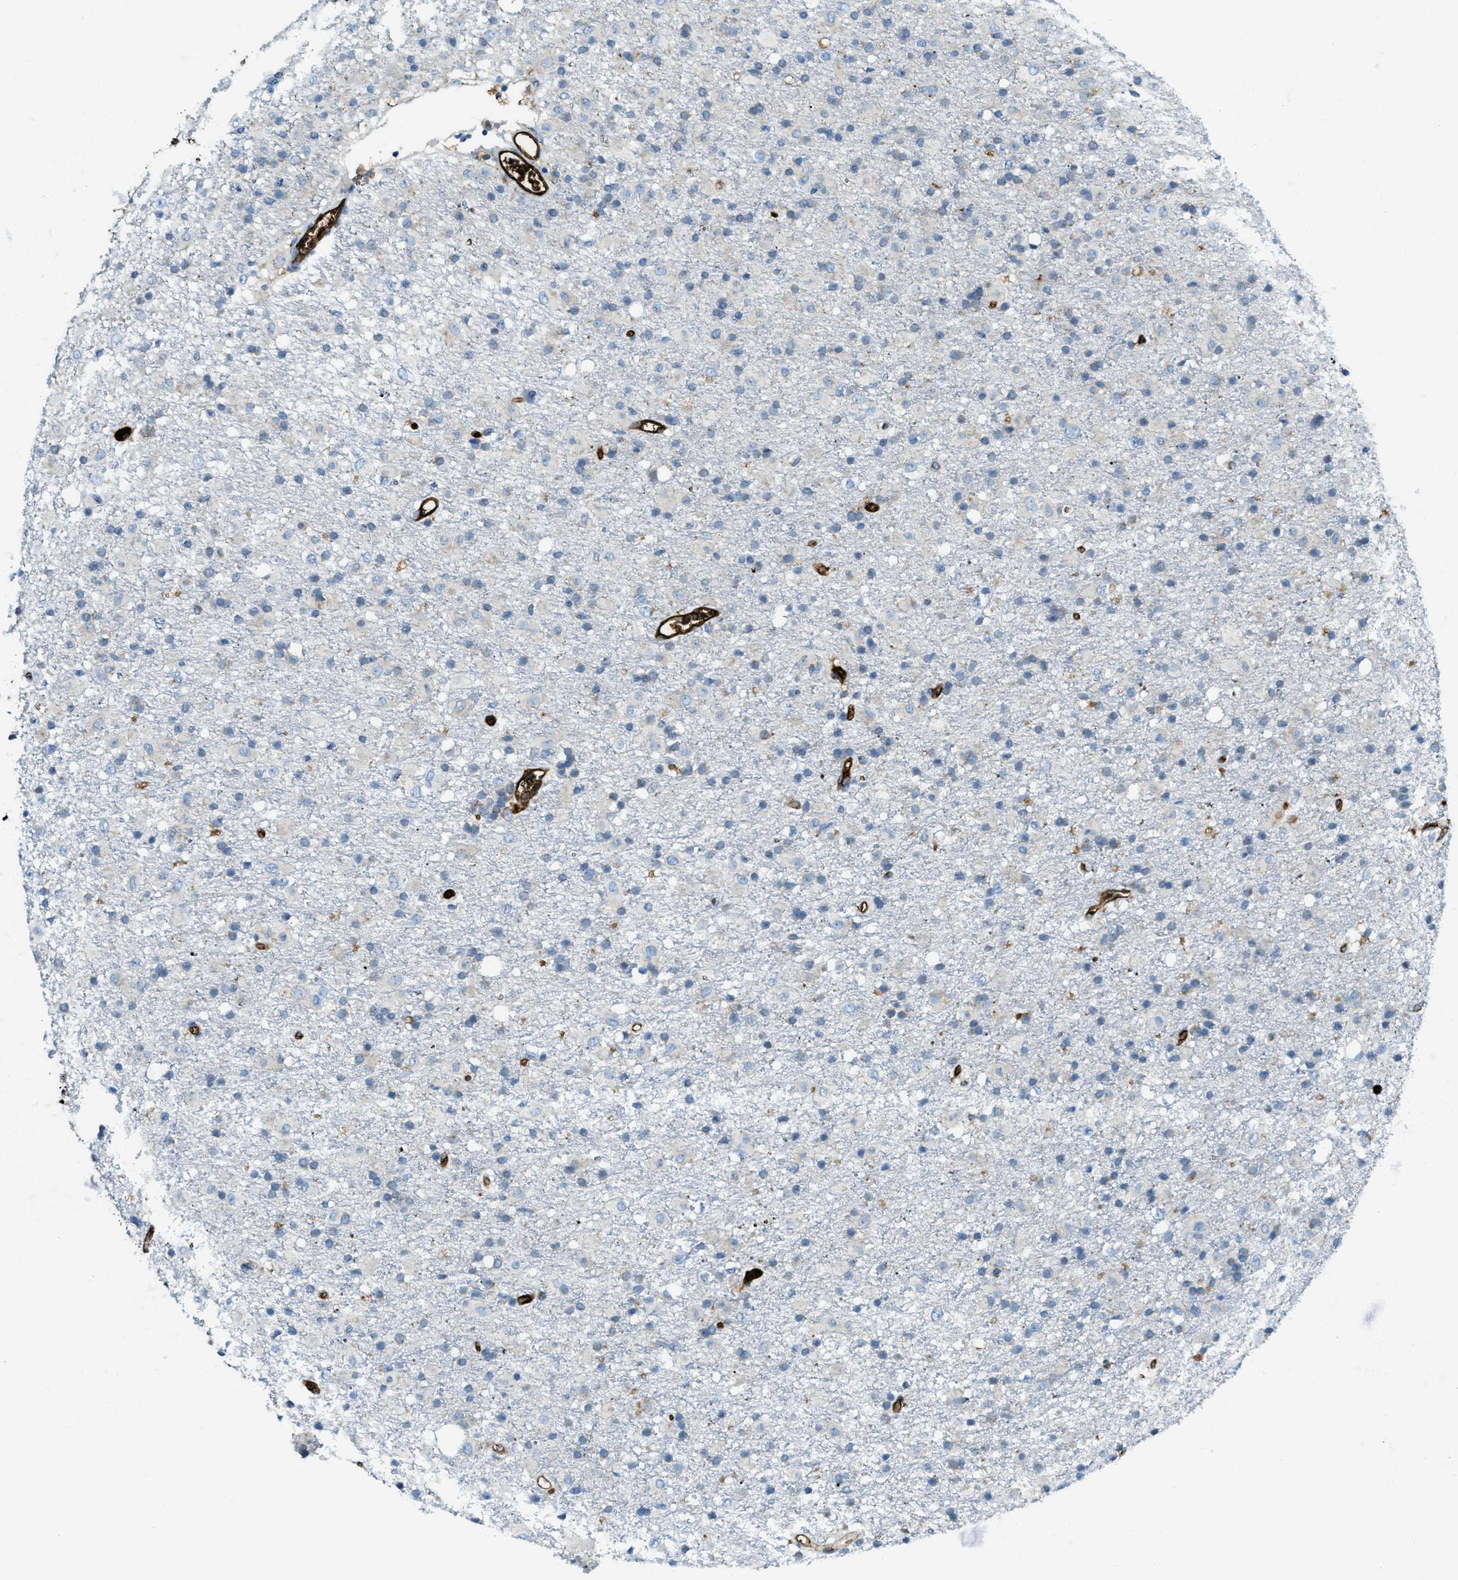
{"staining": {"intensity": "weak", "quantity": "<25%", "location": "cytoplasmic/membranous"}, "tissue": "glioma", "cell_type": "Tumor cells", "image_type": "cancer", "snomed": [{"axis": "morphology", "description": "Glioma, malignant, Low grade"}, {"axis": "topography", "description": "Brain"}], "caption": "DAB immunohistochemical staining of human glioma exhibits no significant expression in tumor cells.", "gene": "TRIM59", "patient": {"sex": "male", "age": 65}}